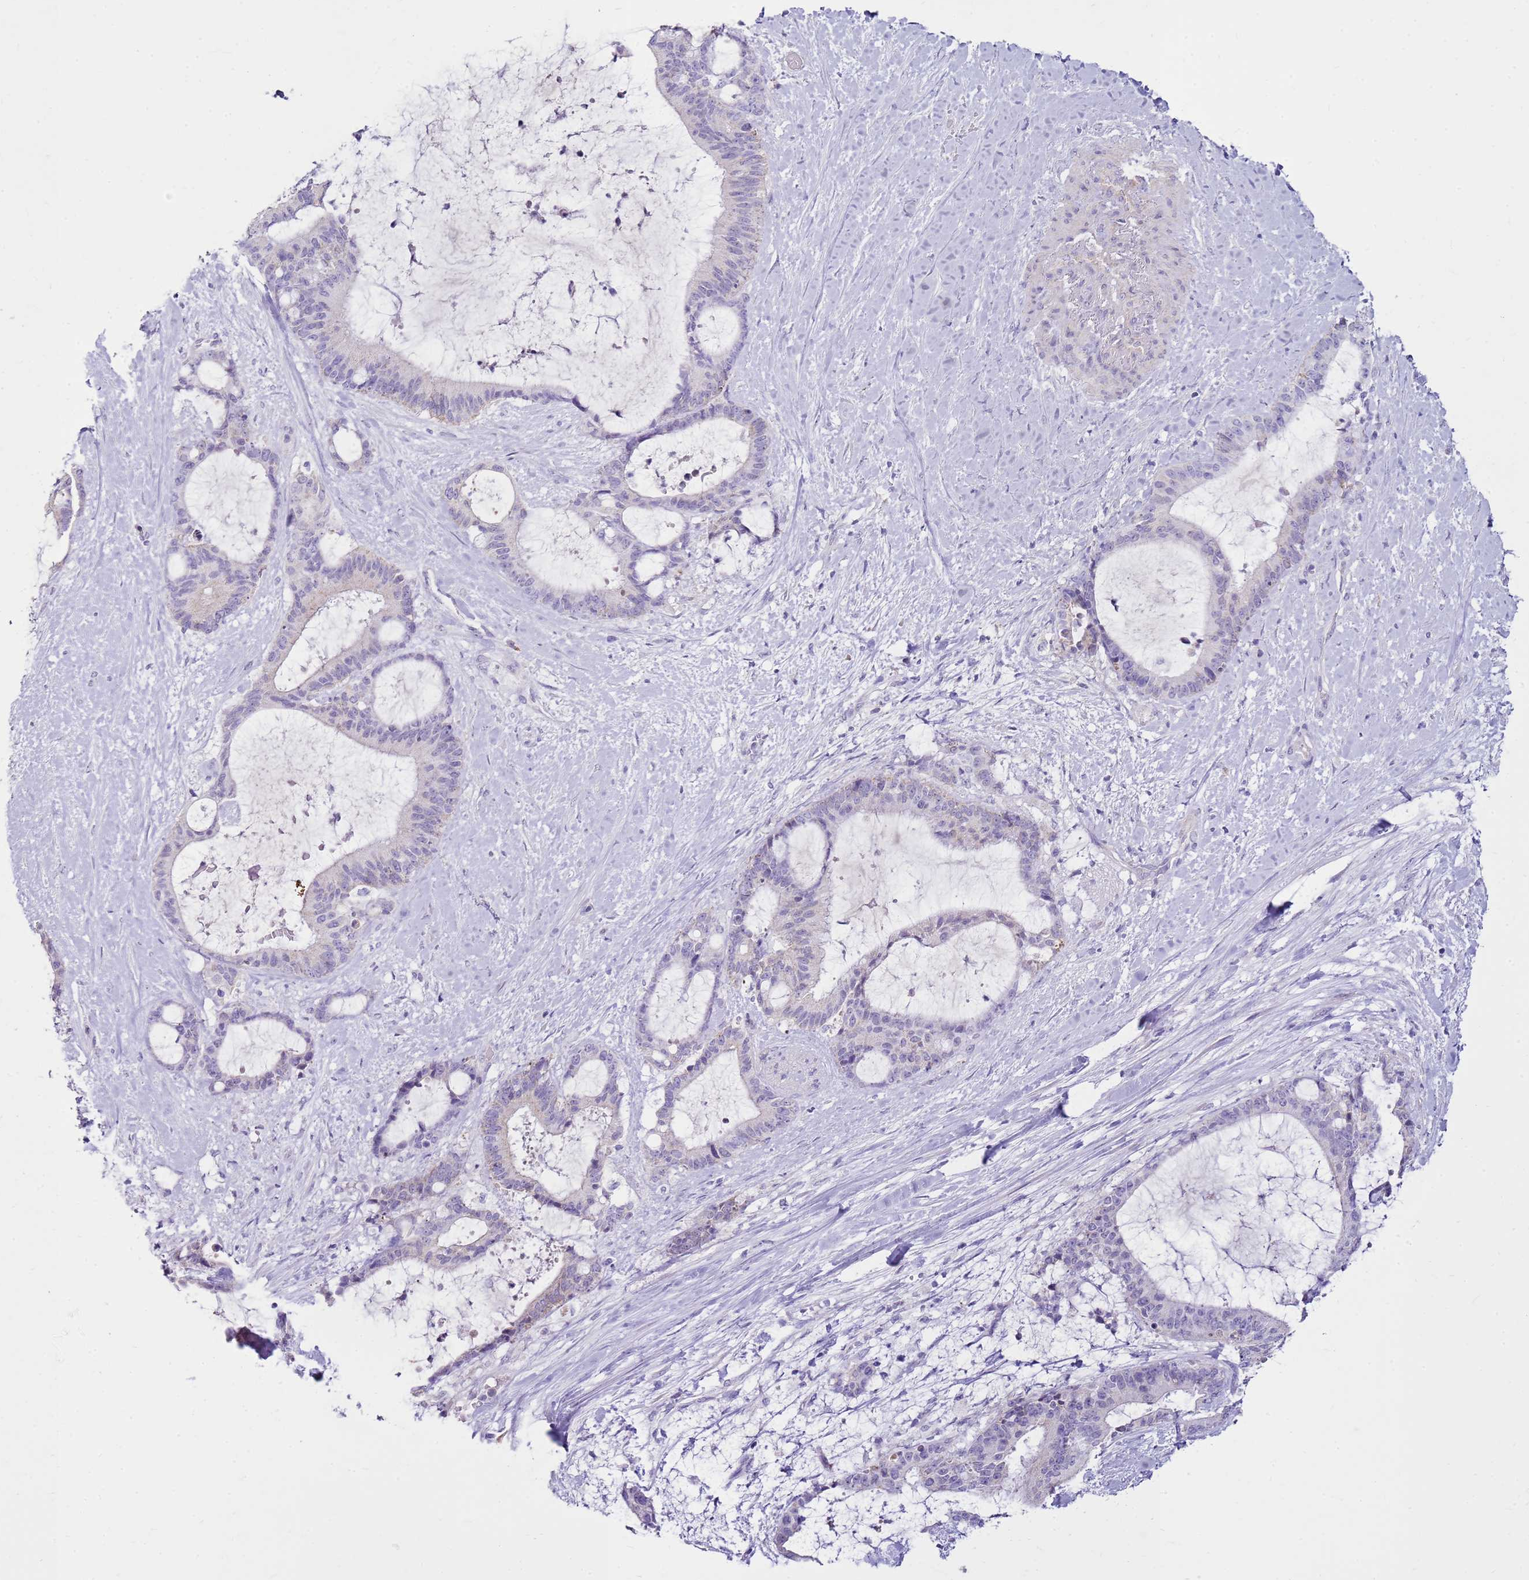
{"staining": {"intensity": "negative", "quantity": "none", "location": "none"}, "tissue": "liver cancer", "cell_type": "Tumor cells", "image_type": "cancer", "snomed": [{"axis": "morphology", "description": "Normal tissue, NOS"}, {"axis": "morphology", "description": "Cholangiocarcinoma"}, {"axis": "topography", "description": "Liver"}, {"axis": "topography", "description": "Peripheral nerve tissue"}], "caption": "High power microscopy micrograph of an immunohistochemistry image of liver cholangiocarcinoma, revealing no significant expression in tumor cells.", "gene": "FABP2", "patient": {"sex": "female", "age": 73}}